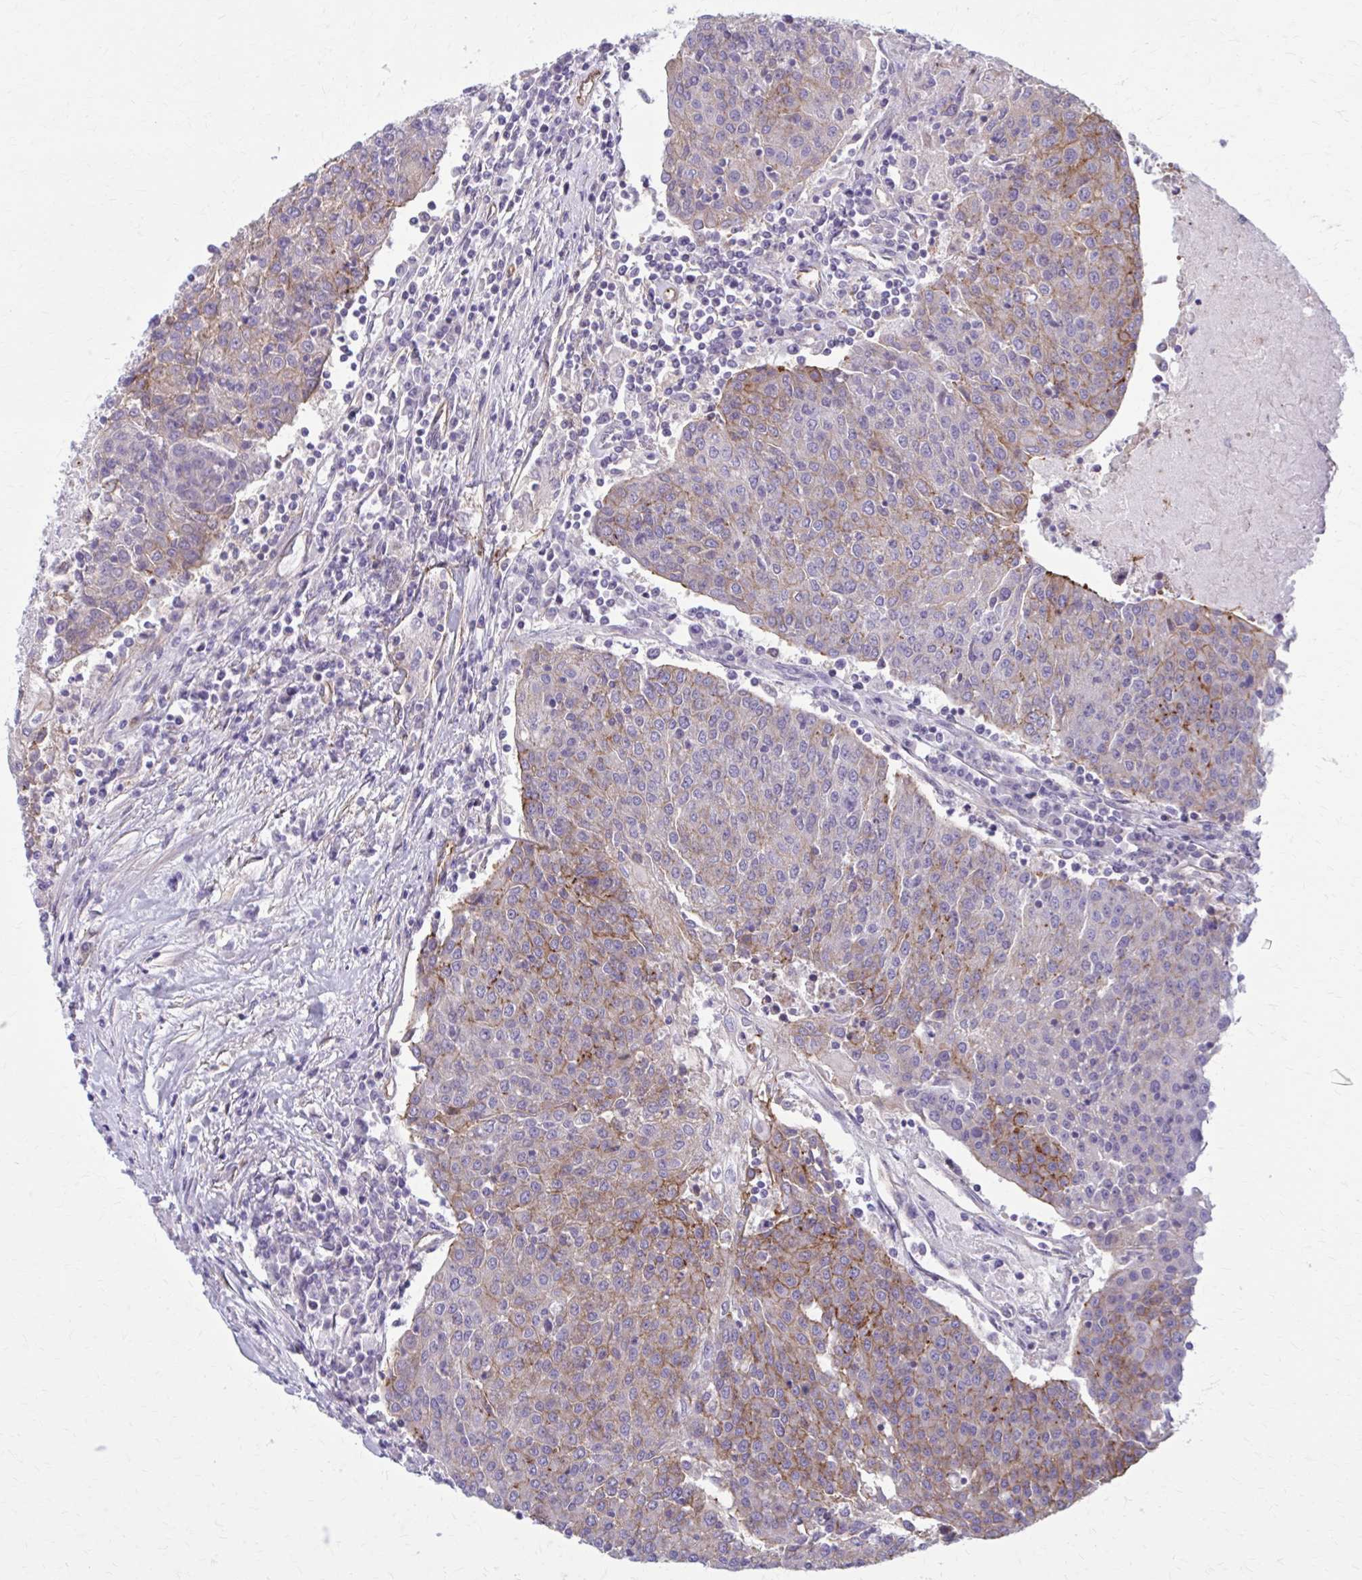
{"staining": {"intensity": "moderate", "quantity": "25%-75%", "location": "cytoplasmic/membranous"}, "tissue": "urothelial cancer", "cell_type": "Tumor cells", "image_type": "cancer", "snomed": [{"axis": "morphology", "description": "Urothelial carcinoma, High grade"}, {"axis": "topography", "description": "Urinary bladder"}], "caption": "High-grade urothelial carcinoma tissue demonstrates moderate cytoplasmic/membranous positivity in approximately 25%-75% of tumor cells, visualized by immunohistochemistry. (DAB IHC with brightfield microscopy, high magnification).", "gene": "ZDHHC7", "patient": {"sex": "female", "age": 85}}